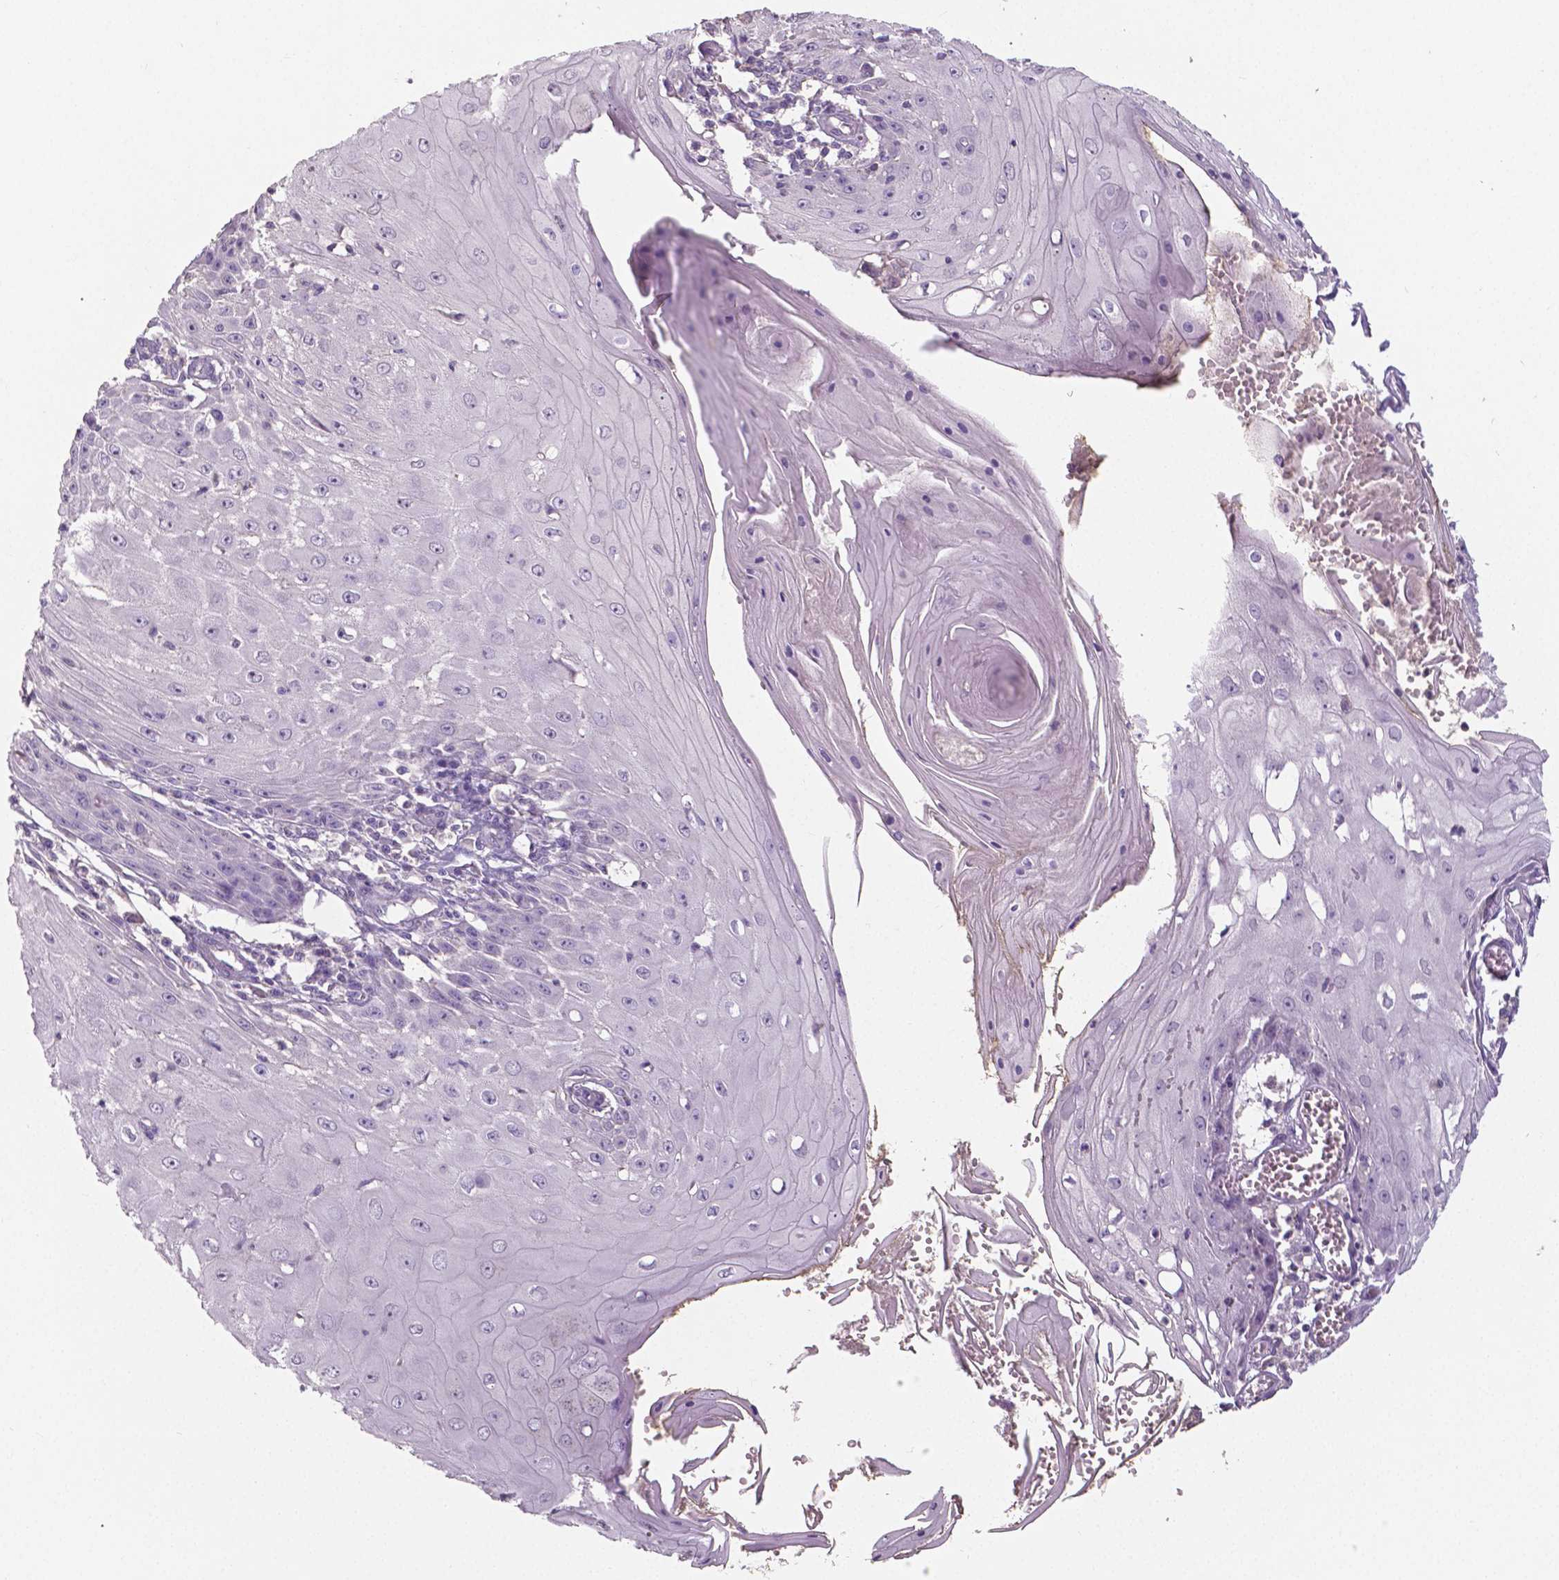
{"staining": {"intensity": "negative", "quantity": "none", "location": "none"}, "tissue": "skin cancer", "cell_type": "Tumor cells", "image_type": "cancer", "snomed": [{"axis": "morphology", "description": "Squamous cell carcinoma, NOS"}, {"axis": "topography", "description": "Skin"}], "caption": "High power microscopy image of an IHC micrograph of skin cancer, revealing no significant expression in tumor cells.", "gene": "CRMP1", "patient": {"sex": "female", "age": 73}}